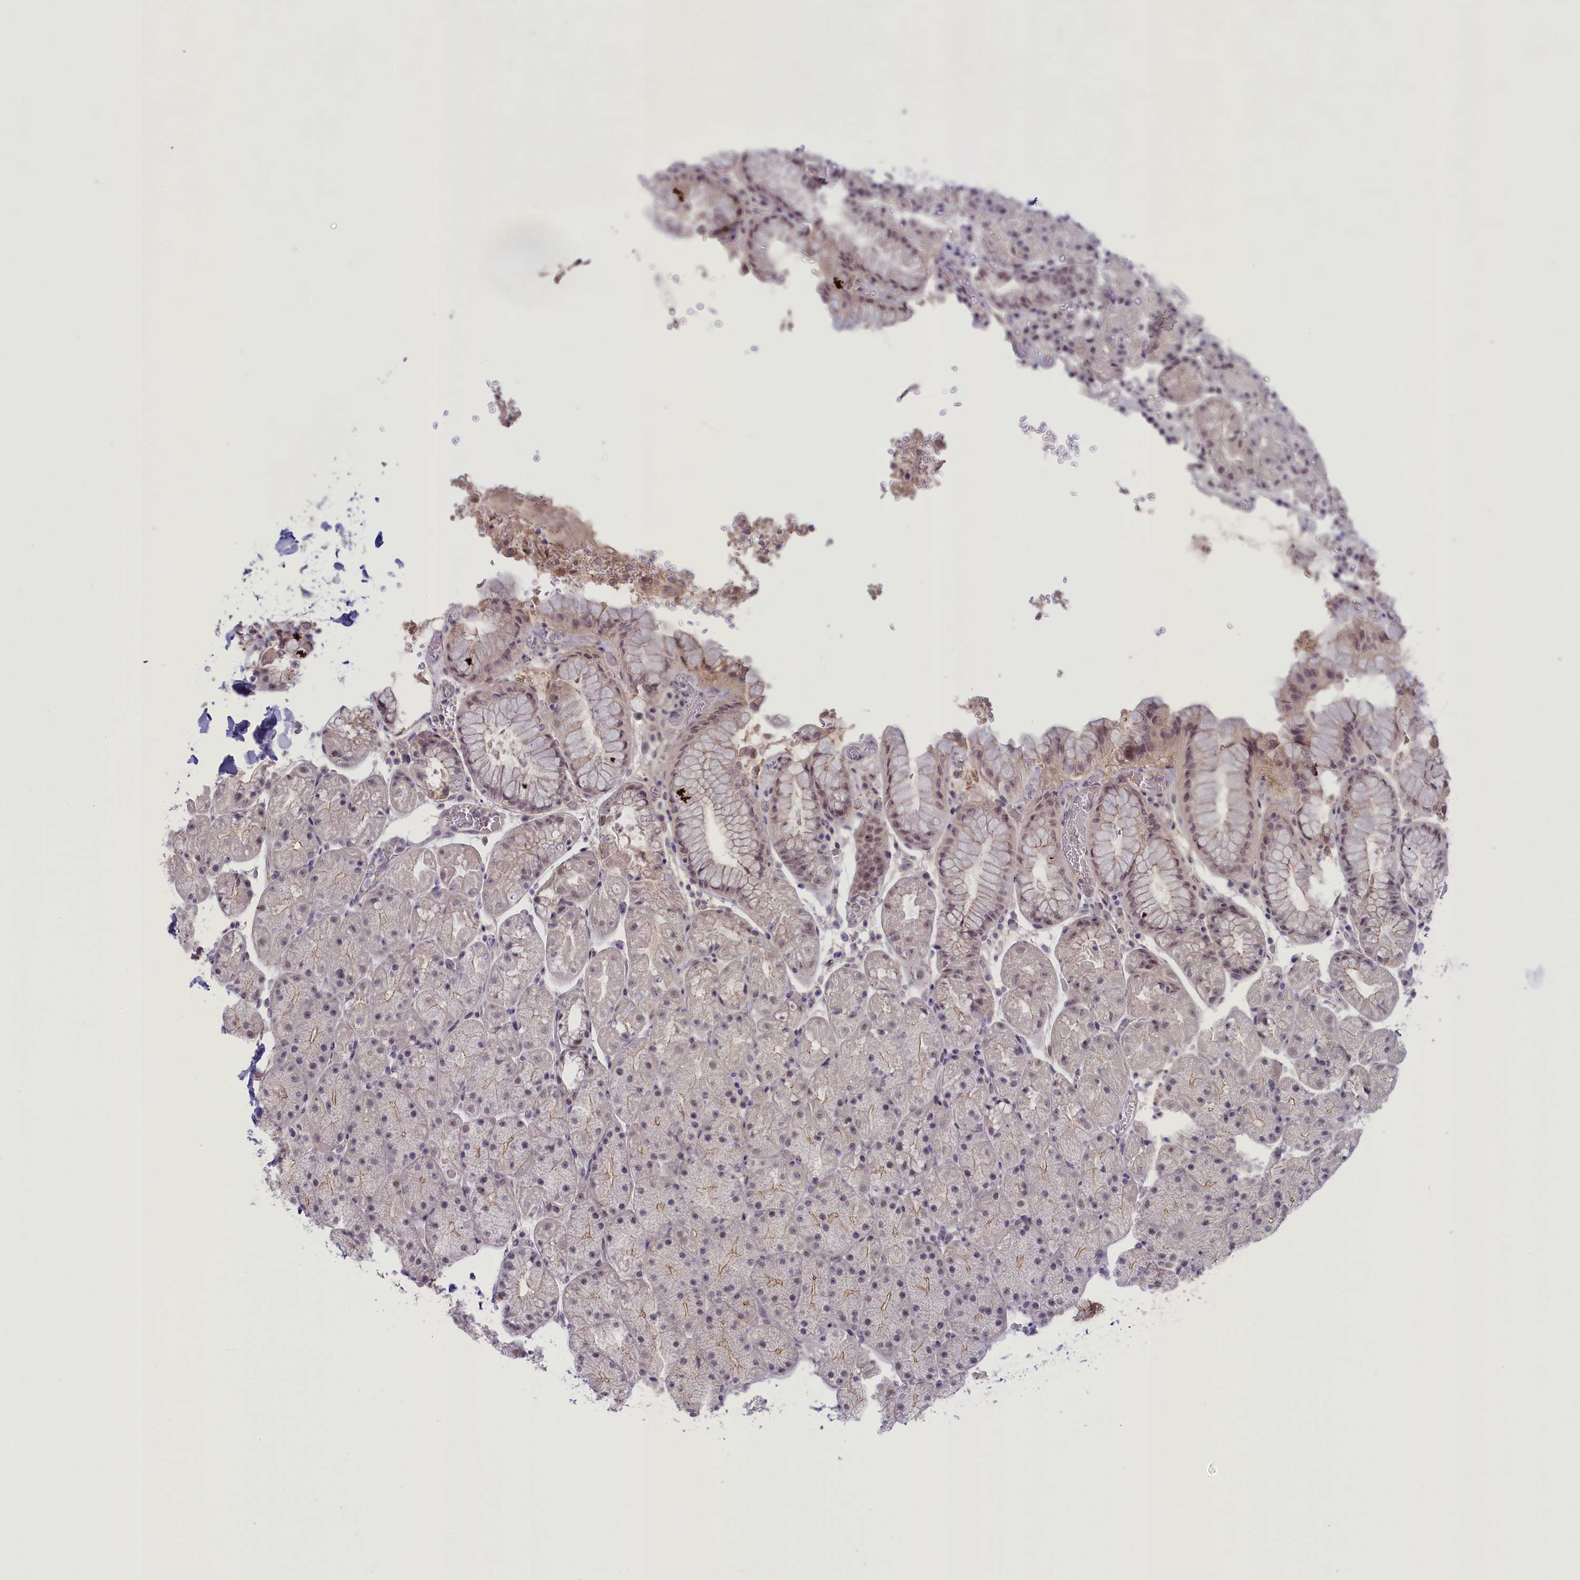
{"staining": {"intensity": "moderate", "quantity": "25%-75%", "location": "nuclear"}, "tissue": "stomach", "cell_type": "Glandular cells", "image_type": "normal", "snomed": [{"axis": "morphology", "description": "Normal tissue, NOS"}, {"axis": "topography", "description": "Stomach, upper"}, {"axis": "topography", "description": "Stomach, lower"}], "caption": "Immunohistochemical staining of unremarkable stomach exhibits 25%-75% levels of moderate nuclear protein positivity in about 25%-75% of glandular cells. The staining is performed using DAB brown chromogen to label protein expression. The nuclei are counter-stained blue using hematoxylin.", "gene": "CRAMP1", "patient": {"sex": "male", "age": 67}}